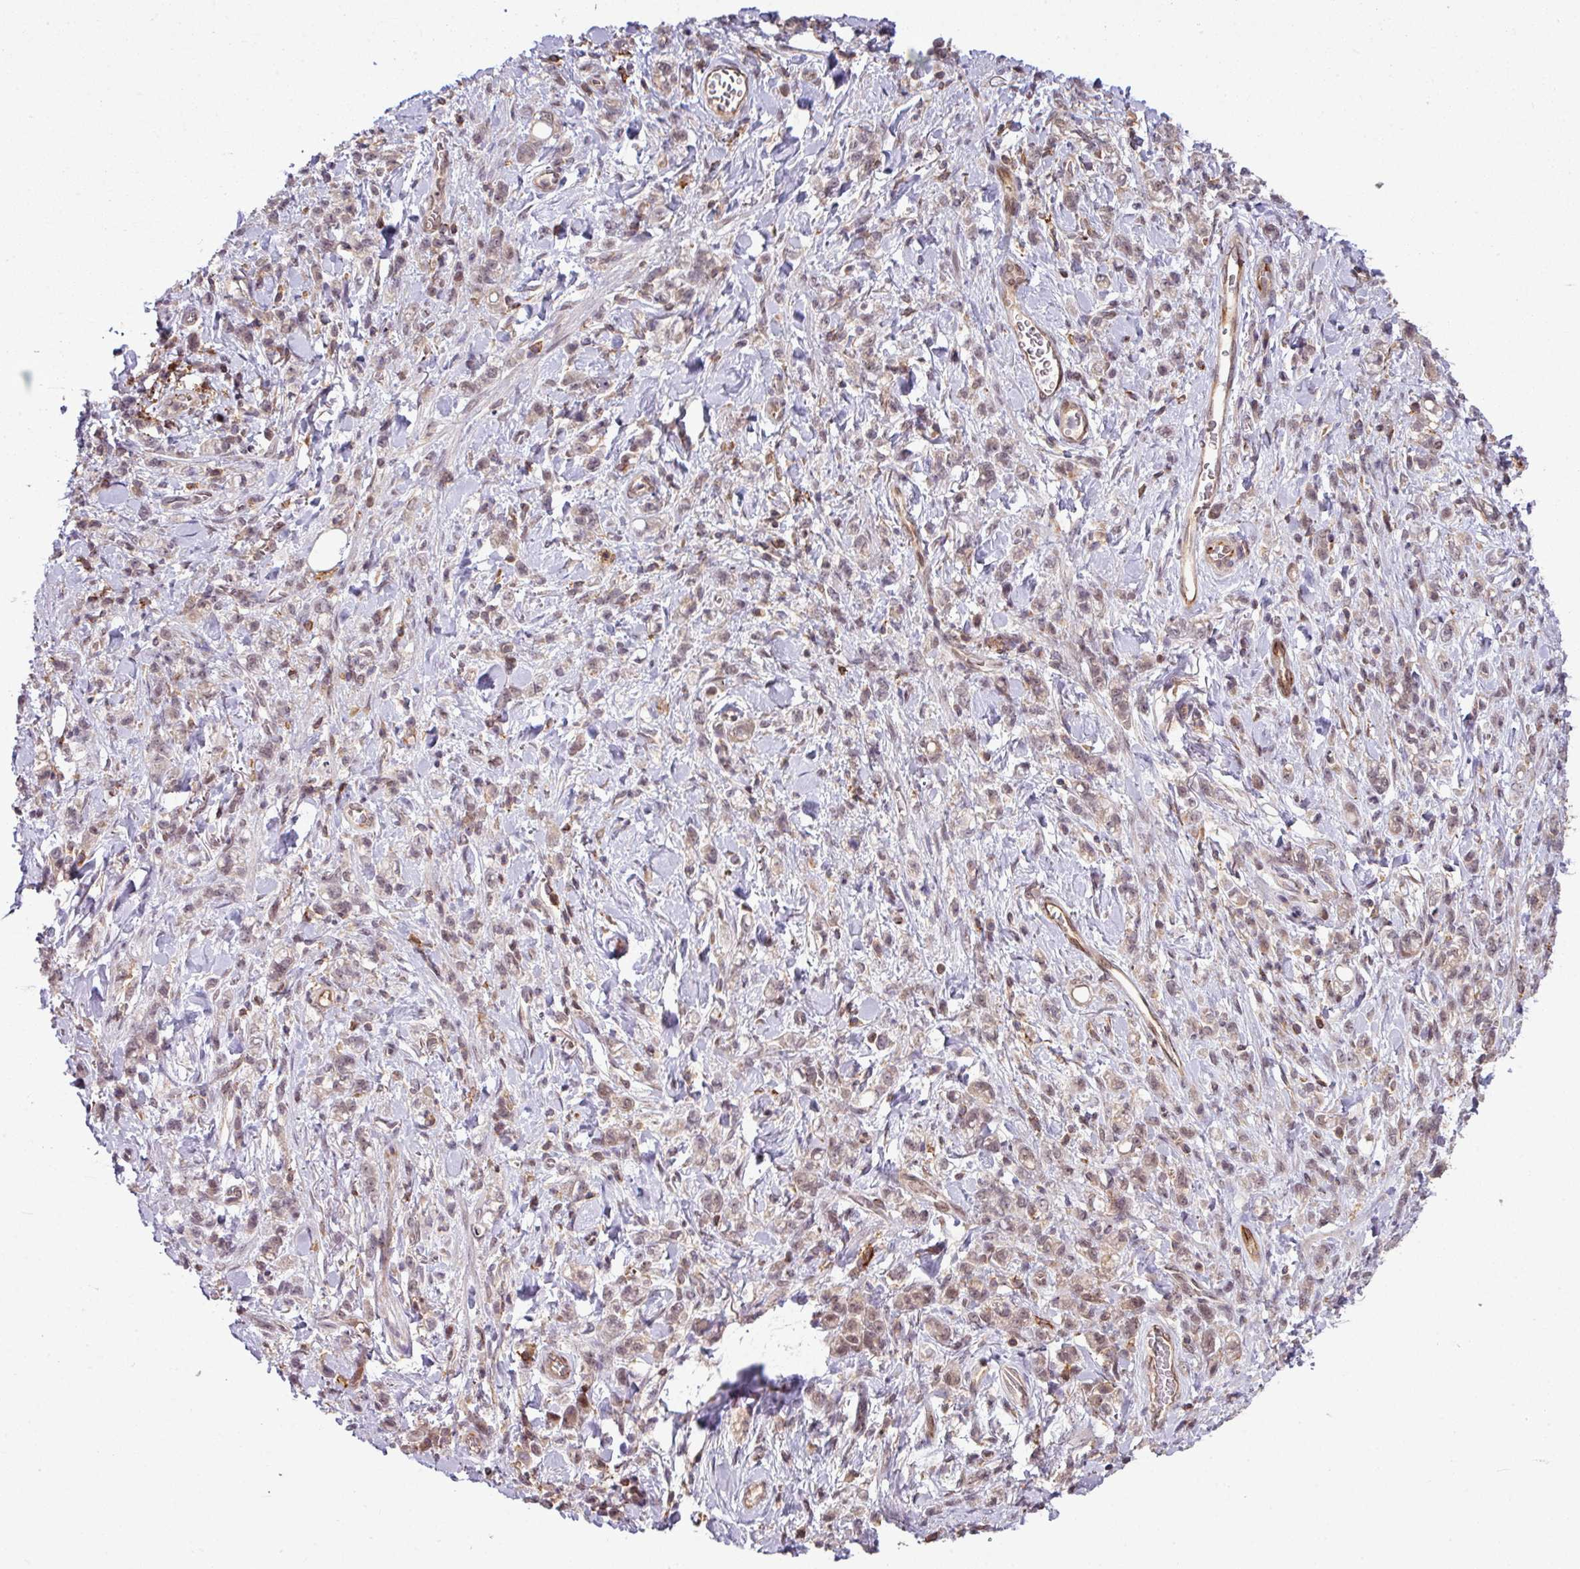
{"staining": {"intensity": "weak", "quantity": ">75%", "location": "nuclear"}, "tissue": "stomach cancer", "cell_type": "Tumor cells", "image_type": "cancer", "snomed": [{"axis": "morphology", "description": "Adenocarcinoma, NOS"}, {"axis": "topography", "description": "Stomach"}], "caption": "DAB immunohistochemical staining of stomach cancer (adenocarcinoma) displays weak nuclear protein expression in approximately >75% of tumor cells.", "gene": "ZC2HC1C", "patient": {"sex": "male", "age": 77}}